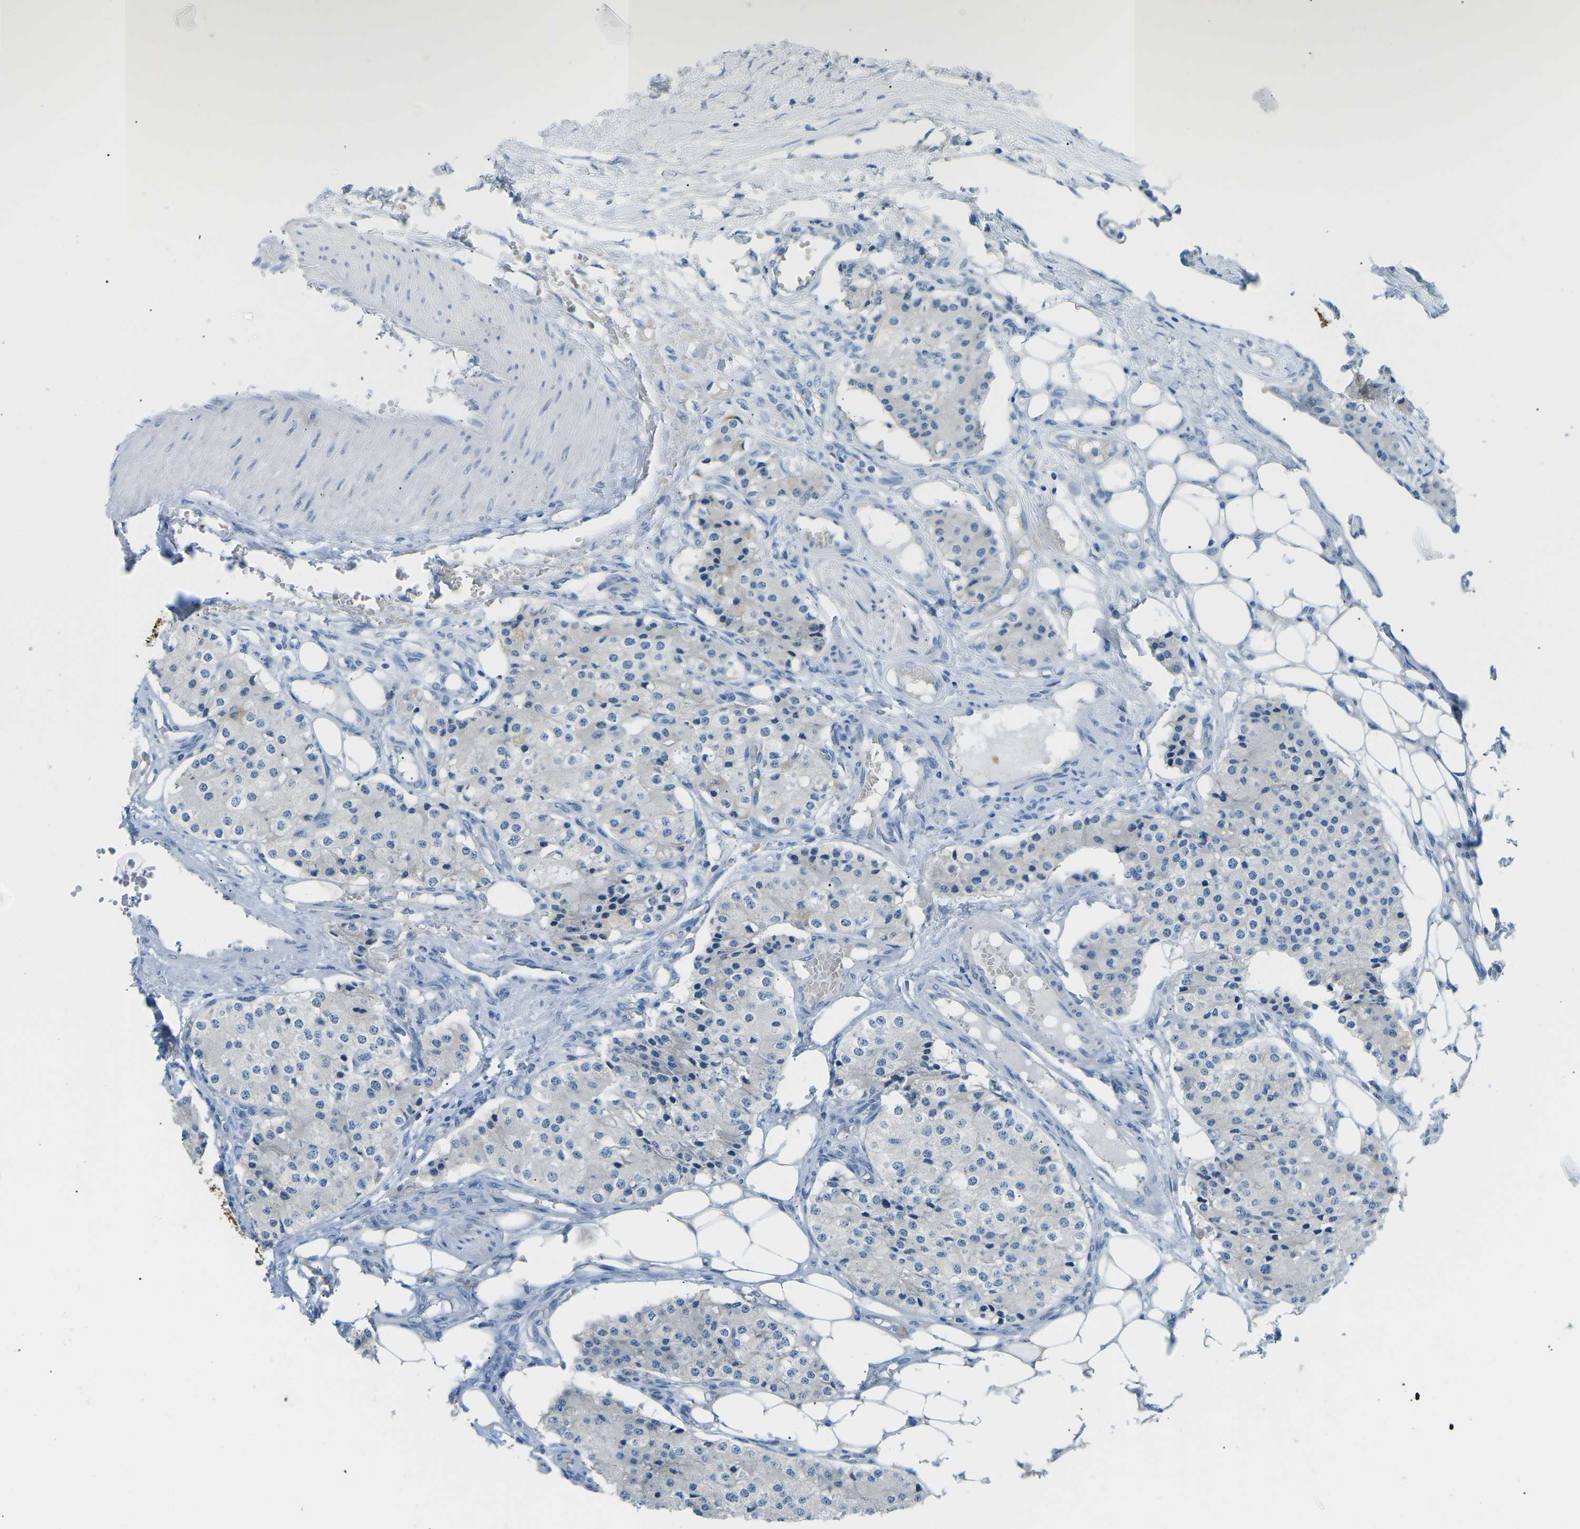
{"staining": {"intensity": "negative", "quantity": "none", "location": "none"}, "tissue": "carcinoid", "cell_type": "Tumor cells", "image_type": "cancer", "snomed": [{"axis": "morphology", "description": "Carcinoid, malignant, NOS"}, {"axis": "topography", "description": "Colon"}], "caption": "Immunohistochemical staining of carcinoid demonstrates no significant positivity in tumor cells.", "gene": "PSAT1", "patient": {"sex": "female", "age": 52}}